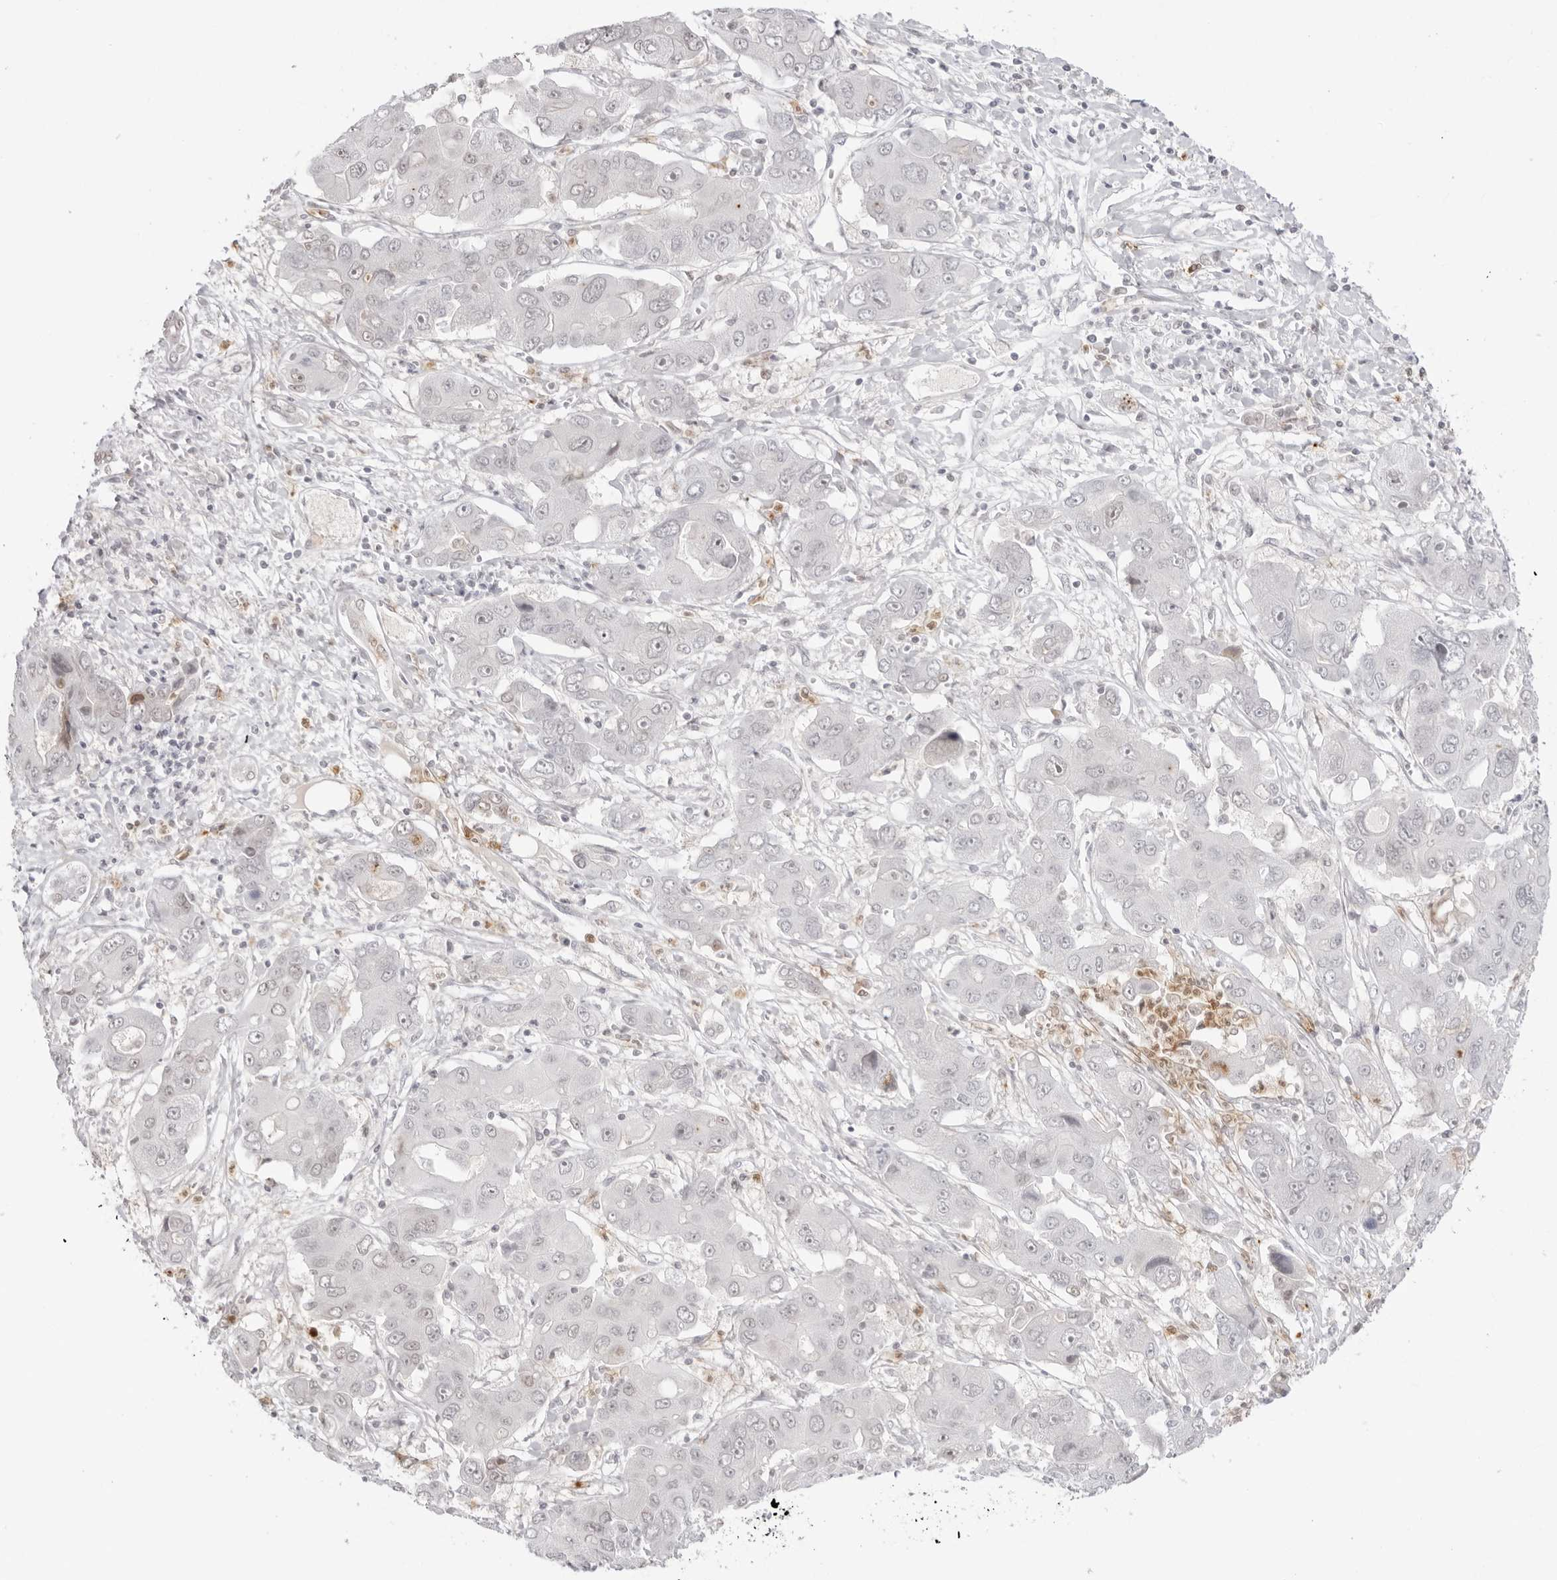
{"staining": {"intensity": "negative", "quantity": "none", "location": "none"}, "tissue": "liver cancer", "cell_type": "Tumor cells", "image_type": "cancer", "snomed": [{"axis": "morphology", "description": "Cholangiocarcinoma"}, {"axis": "topography", "description": "Liver"}], "caption": "DAB immunohistochemical staining of liver cancer displays no significant staining in tumor cells.", "gene": "RNF146", "patient": {"sex": "male", "age": 67}}